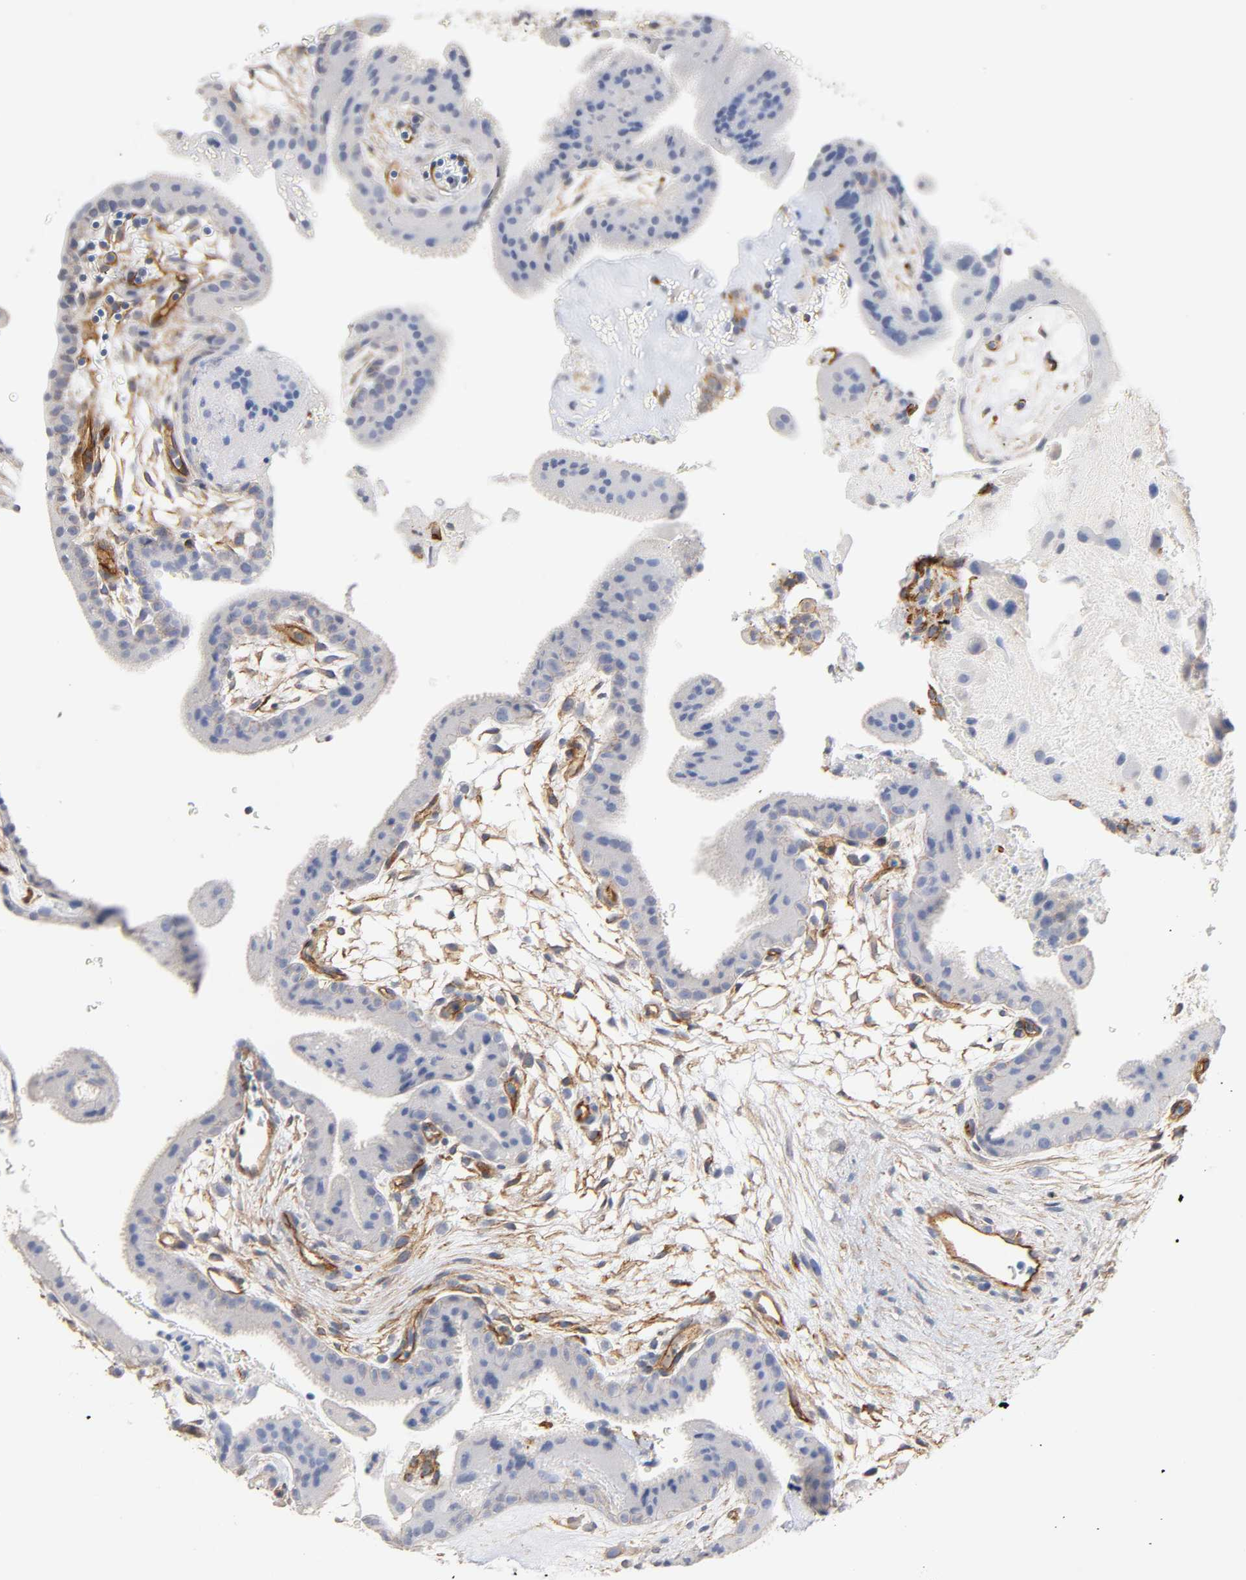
{"staining": {"intensity": "negative", "quantity": "none", "location": "none"}, "tissue": "placenta", "cell_type": "Decidual cells", "image_type": "normal", "snomed": [{"axis": "morphology", "description": "Normal tissue, NOS"}, {"axis": "topography", "description": "Placenta"}], "caption": "This photomicrograph is of normal placenta stained with immunohistochemistry to label a protein in brown with the nuclei are counter-stained blue. There is no staining in decidual cells.", "gene": "SPTAN1", "patient": {"sex": "female", "age": 19}}